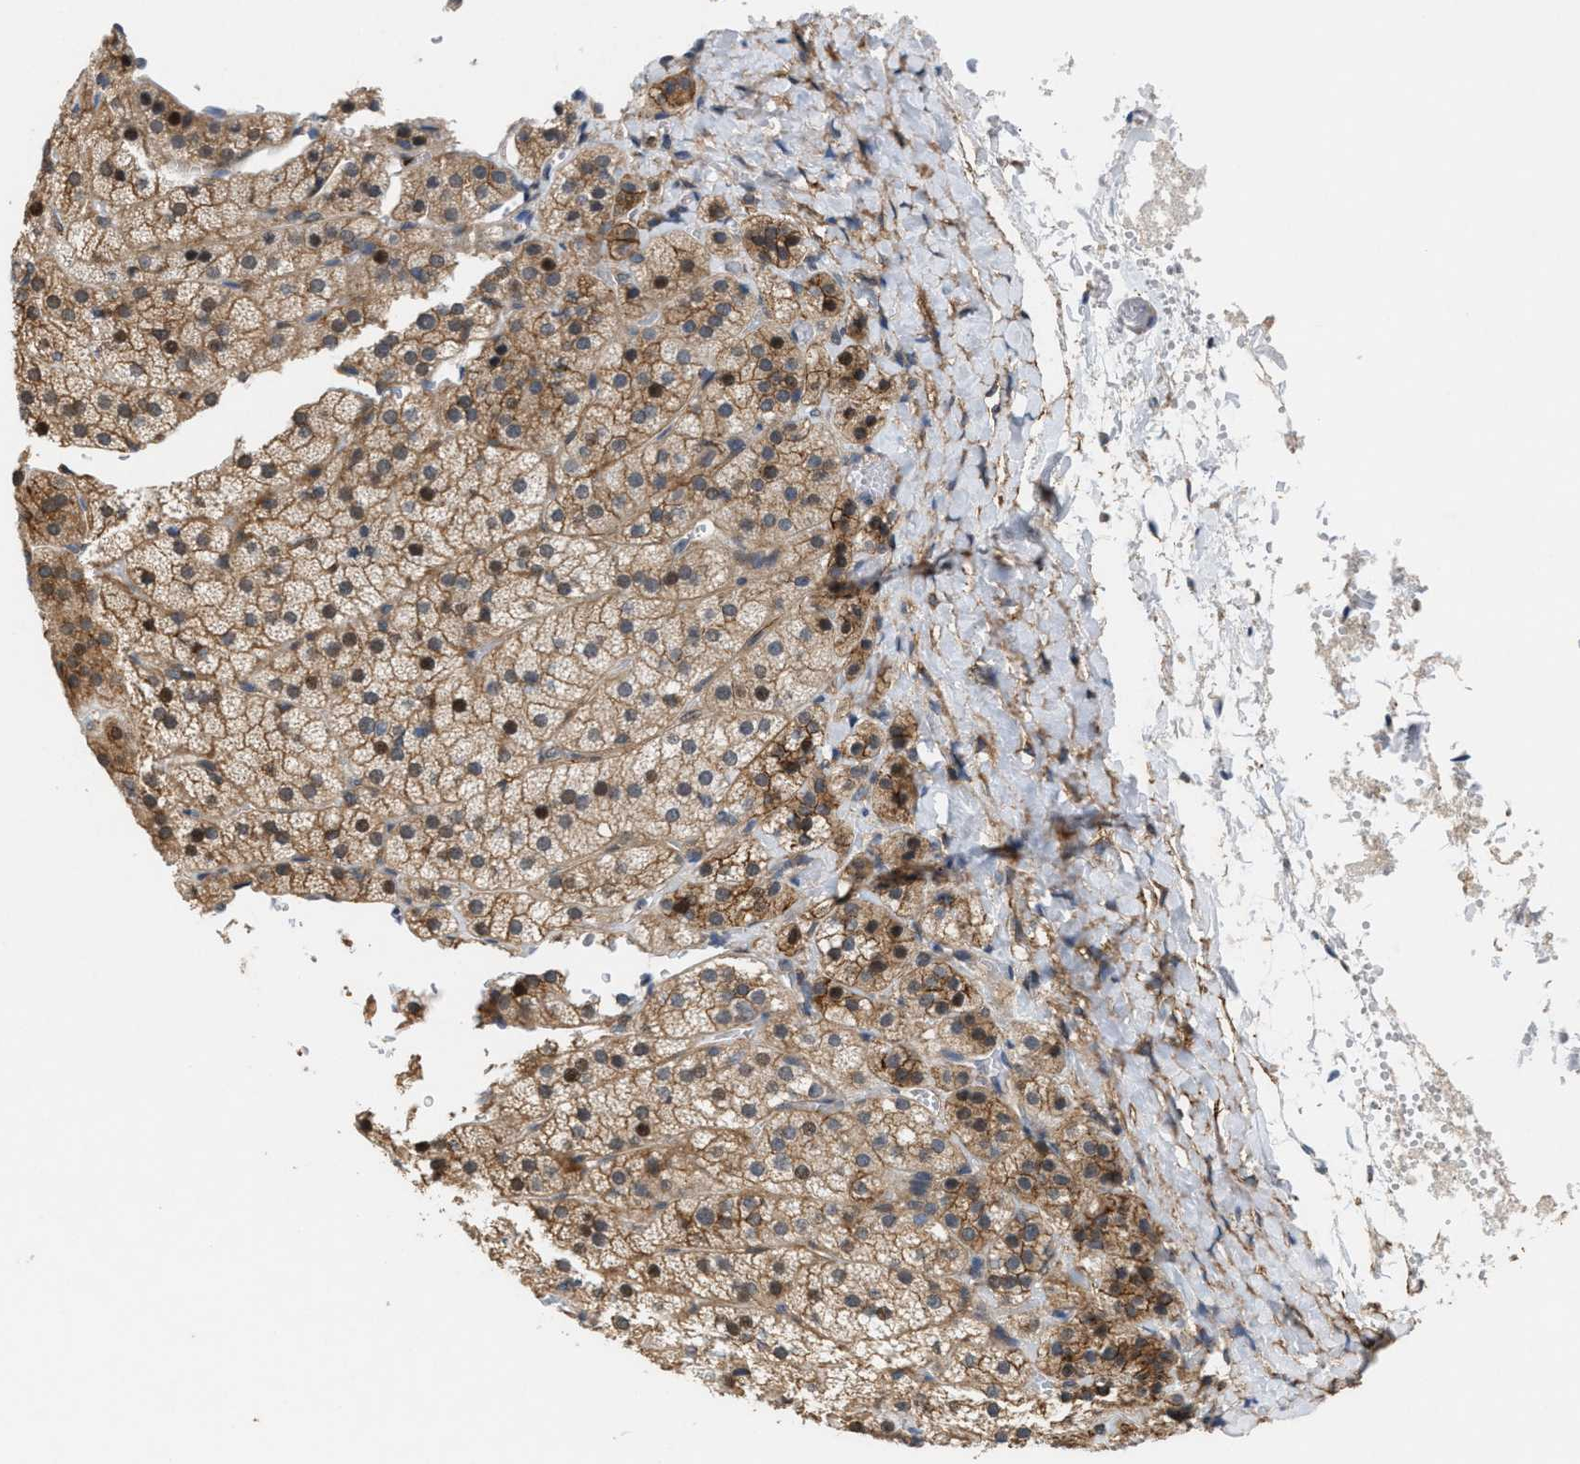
{"staining": {"intensity": "moderate", "quantity": ">75%", "location": "cytoplasmic/membranous,nuclear"}, "tissue": "adrenal gland", "cell_type": "Glandular cells", "image_type": "normal", "snomed": [{"axis": "morphology", "description": "Normal tissue, NOS"}, {"axis": "topography", "description": "Adrenal gland"}], "caption": "Glandular cells exhibit medium levels of moderate cytoplasmic/membranous,nuclear expression in about >75% of cells in unremarkable human adrenal gland. (Stains: DAB in brown, nuclei in blue, Microscopy: brightfield microscopy at high magnification).", "gene": "MFSD6", "patient": {"sex": "female", "age": 44}}